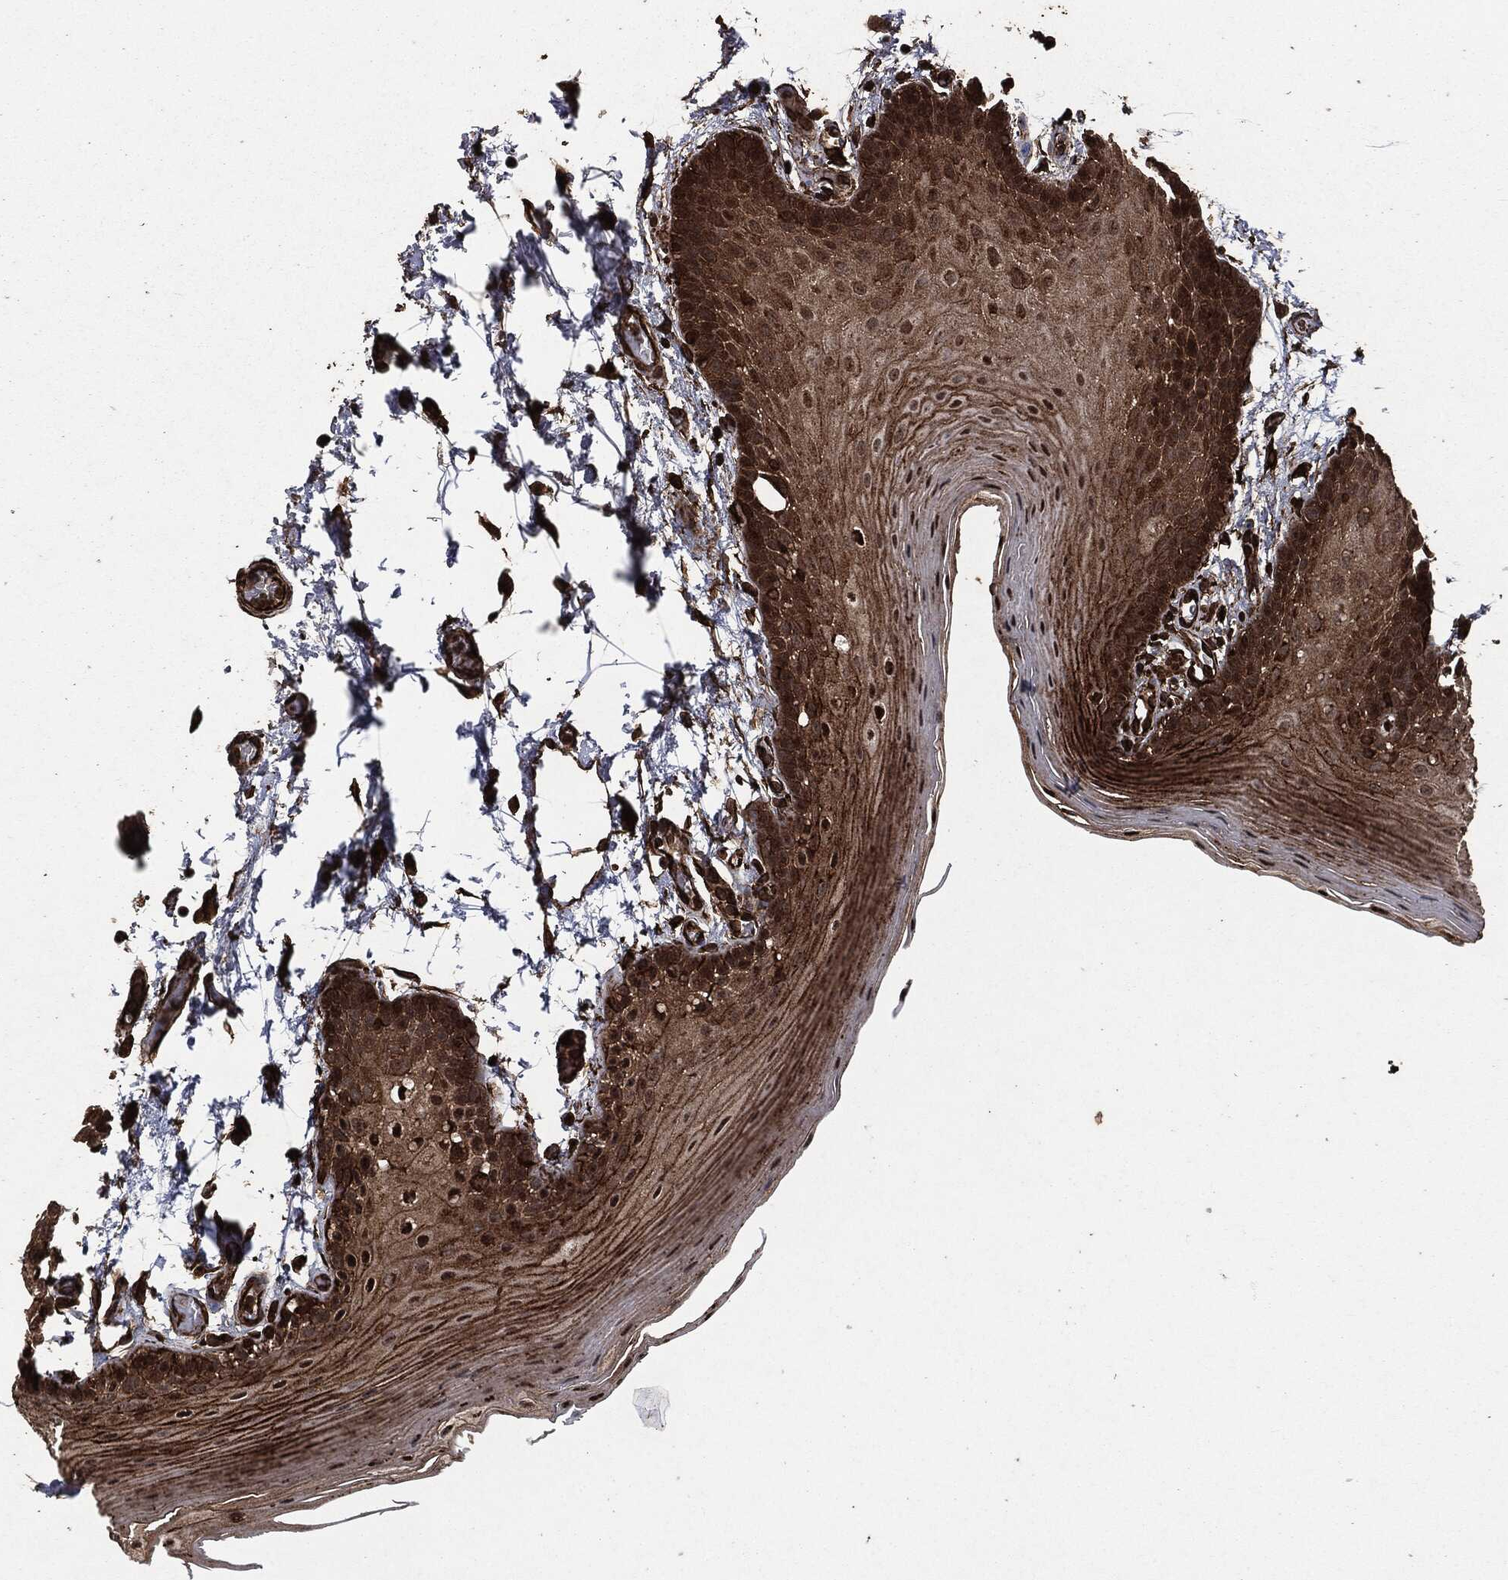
{"staining": {"intensity": "strong", "quantity": "25%-75%", "location": "cytoplasmic/membranous,nuclear"}, "tissue": "oral mucosa", "cell_type": "Squamous epithelial cells", "image_type": "normal", "snomed": [{"axis": "morphology", "description": "Normal tissue, NOS"}, {"axis": "topography", "description": "Oral tissue"}], "caption": "DAB immunohistochemical staining of unremarkable oral mucosa reveals strong cytoplasmic/membranous,nuclear protein positivity in approximately 25%-75% of squamous epithelial cells. The protein of interest is shown in brown color, while the nuclei are stained blue.", "gene": "HRAS", "patient": {"sex": "male", "age": 62}}